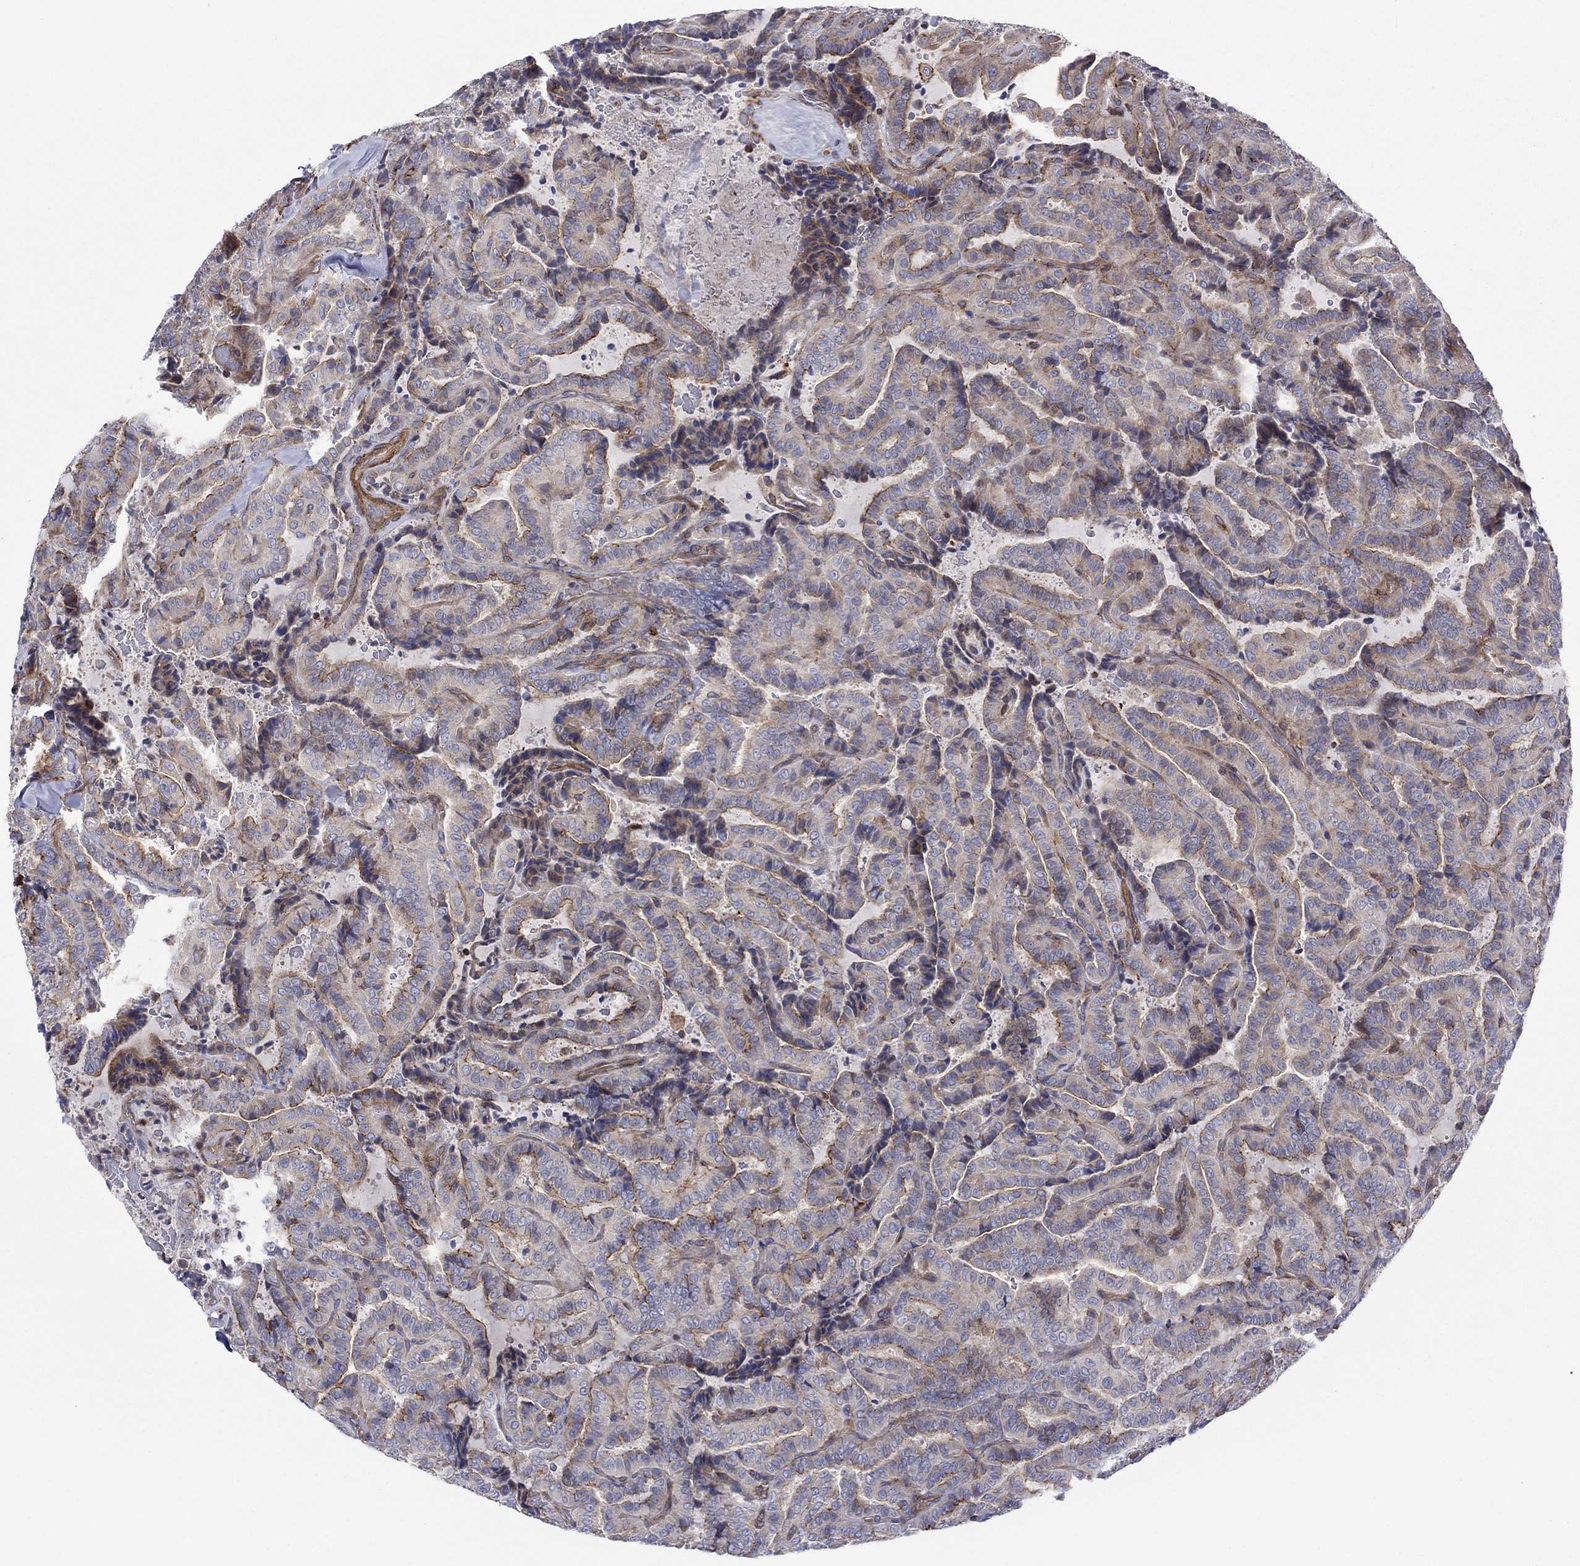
{"staining": {"intensity": "strong", "quantity": "<25%", "location": "cytoplasmic/membranous"}, "tissue": "thyroid cancer", "cell_type": "Tumor cells", "image_type": "cancer", "snomed": [{"axis": "morphology", "description": "Papillary adenocarcinoma, NOS"}, {"axis": "topography", "description": "Thyroid gland"}], "caption": "Immunohistochemistry (IHC) (DAB (3,3'-diaminobenzidine)) staining of human thyroid papillary adenocarcinoma demonstrates strong cytoplasmic/membranous protein expression in about <25% of tumor cells.", "gene": "PAG1", "patient": {"sex": "female", "age": 39}}